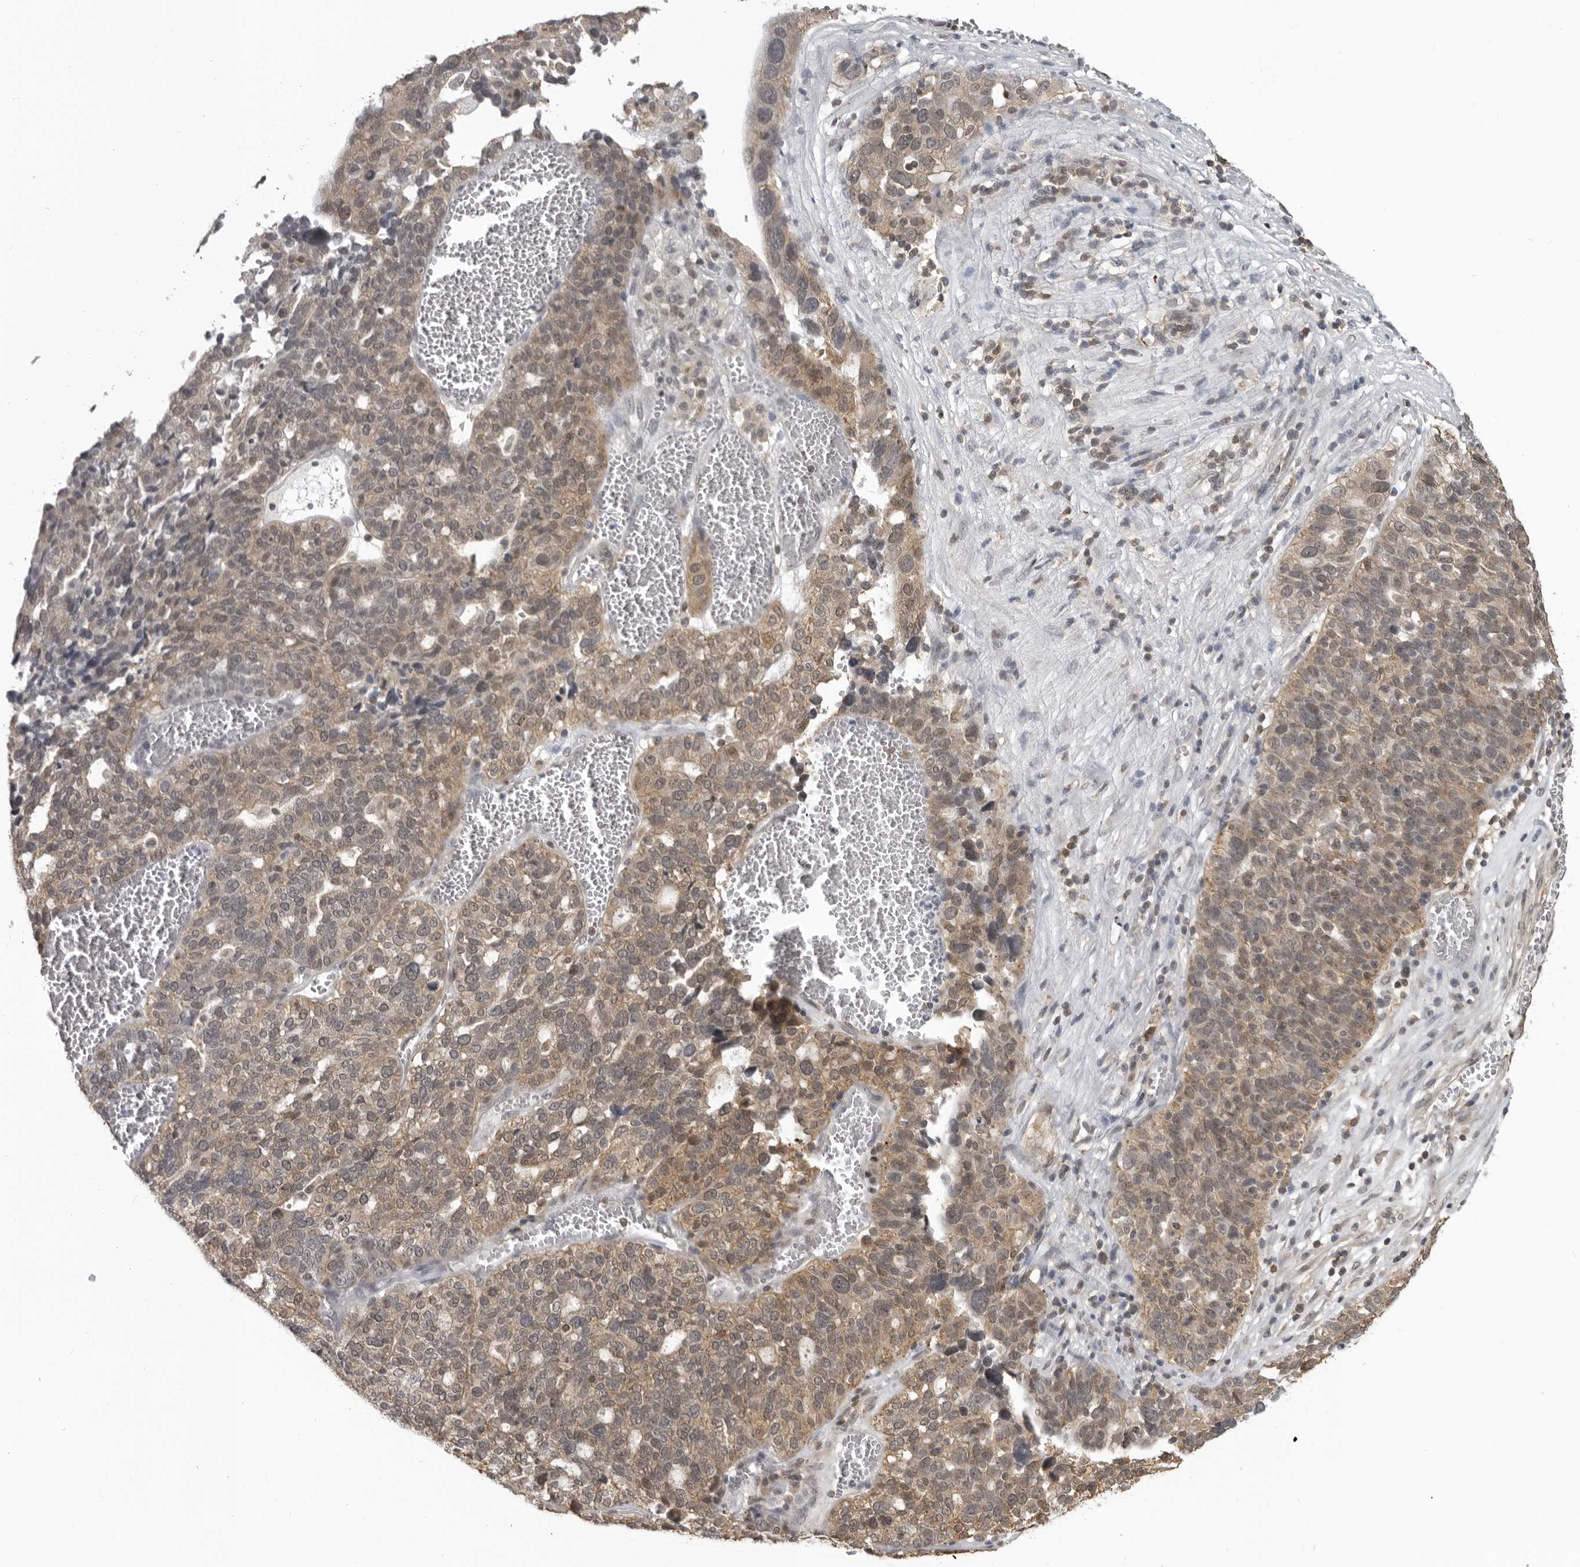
{"staining": {"intensity": "weak", "quantity": ">75%", "location": "cytoplasmic/membranous,nuclear"}, "tissue": "ovarian cancer", "cell_type": "Tumor cells", "image_type": "cancer", "snomed": [{"axis": "morphology", "description": "Cystadenocarcinoma, serous, NOS"}, {"axis": "topography", "description": "Ovary"}], "caption": "Immunohistochemical staining of ovarian cancer (serous cystadenocarcinoma) demonstrates low levels of weak cytoplasmic/membranous and nuclear staining in approximately >75% of tumor cells.", "gene": "PDCL3", "patient": {"sex": "female", "age": 59}}